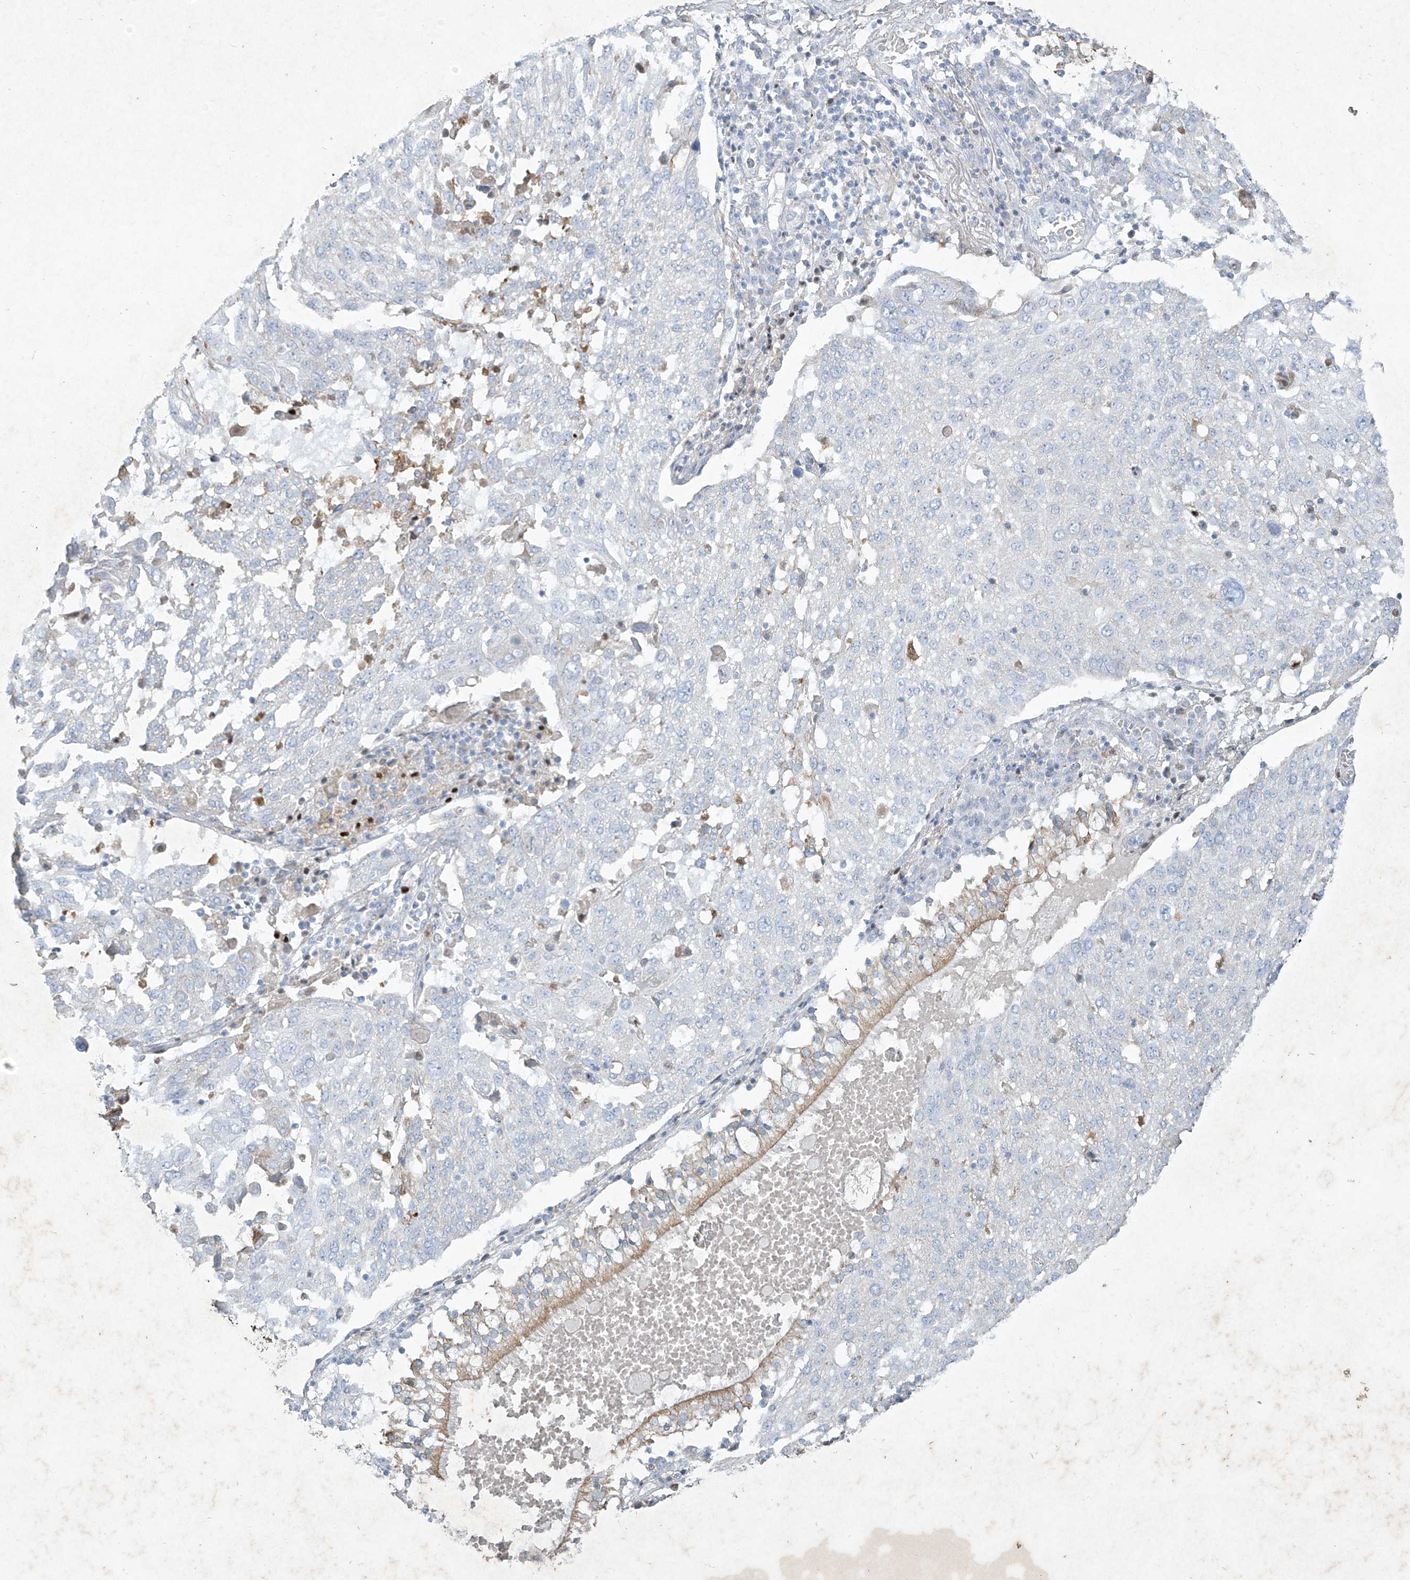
{"staining": {"intensity": "negative", "quantity": "none", "location": "none"}, "tissue": "lung cancer", "cell_type": "Tumor cells", "image_type": "cancer", "snomed": [{"axis": "morphology", "description": "Squamous cell carcinoma, NOS"}, {"axis": "topography", "description": "Lung"}], "caption": "DAB (3,3'-diaminobenzidine) immunohistochemical staining of lung squamous cell carcinoma reveals no significant expression in tumor cells. (DAB IHC, high magnification).", "gene": "TUBE1", "patient": {"sex": "male", "age": 65}}